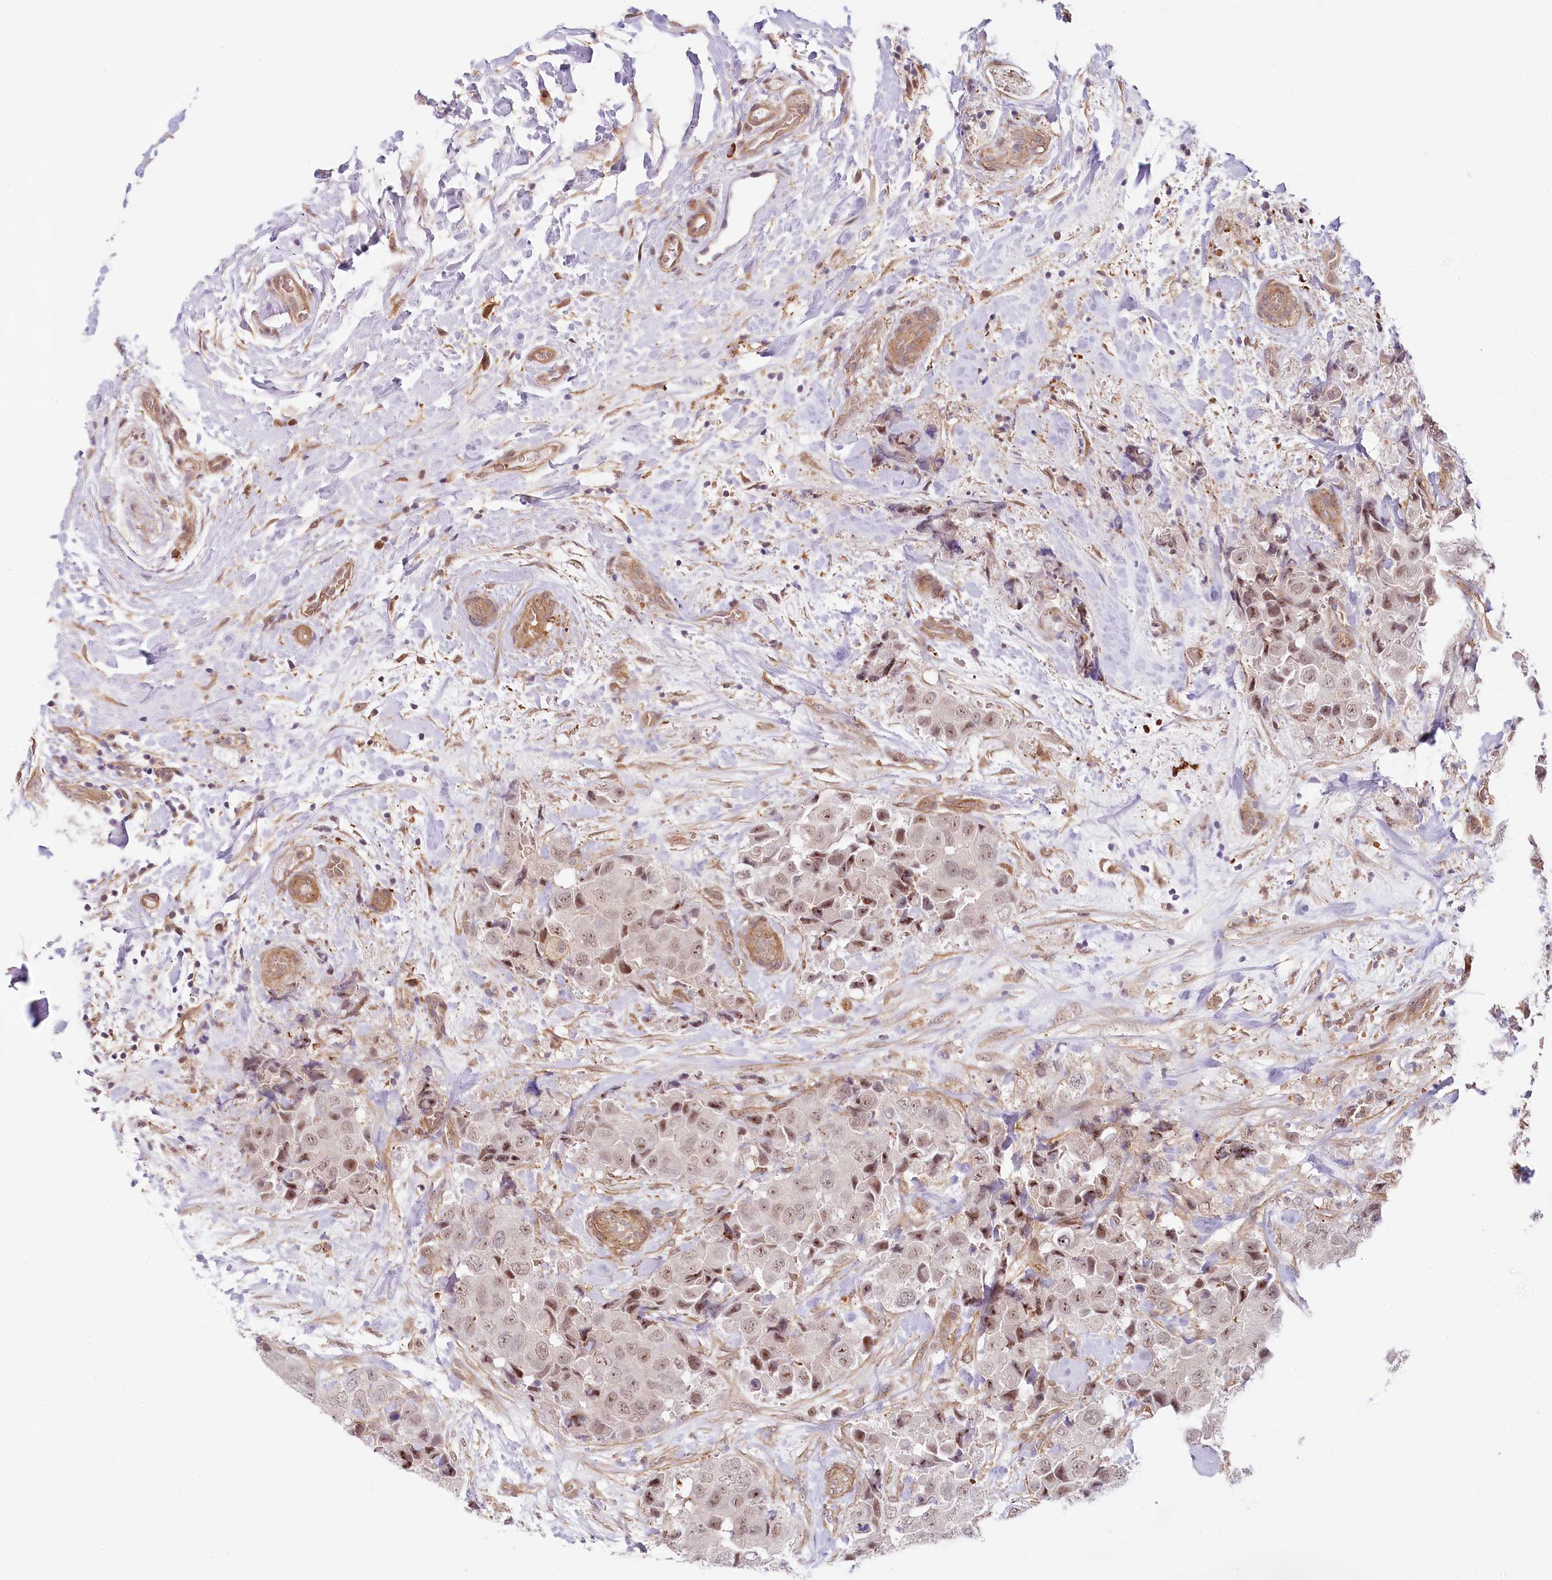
{"staining": {"intensity": "weak", "quantity": ">75%", "location": "nuclear"}, "tissue": "breast cancer", "cell_type": "Tumor cells", "image_type": "cancer", "snomed": [{"axis": "morphology", "description": "Duct carcinoma"}, {"axis": "topography", "description": "Breast"}], "caption": "Protein expression analysis of human intraductal carcinoma (breast) reveals weak nuclear staining in approximately >75% of tumor cells. (brown staining indicates protein expression, while blue staining denotes nuclei).", "gene": "TUBGCP2", "patient": {"sex": "female", "age": 62}}